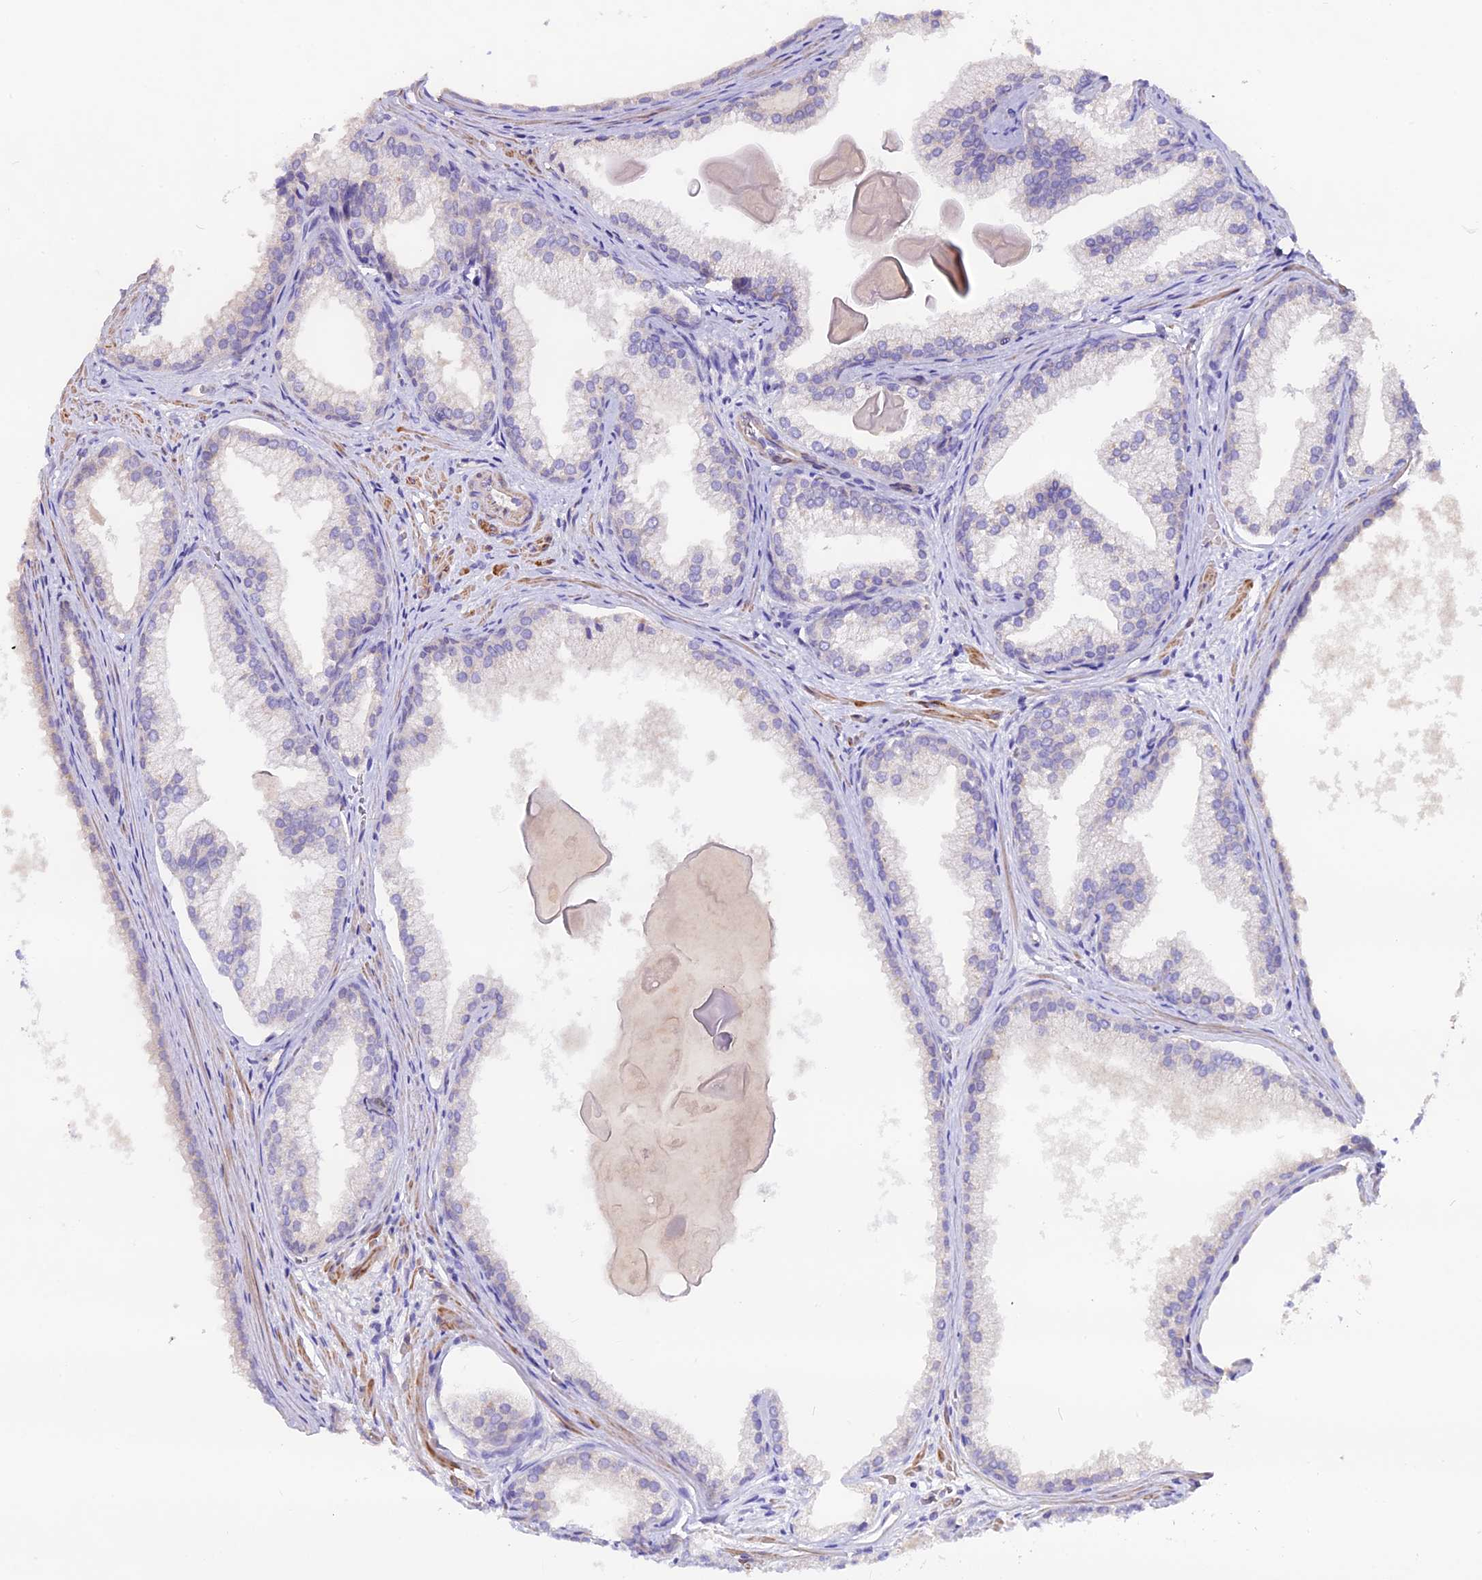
{"staining": {"intensity": "negative", "quantity": "none", "location": "none"}, "tissue": "prostate cancer", "cell_type": "Tumor cells", "image_type": "cancer", "snomed": [{"axis": "morphology", "description": "Adenocarcinoma, Low grade"}, {"axis": "topography", "description": "Prostate"}], "caption": "Immunohistochemistry (IHC) micrograph of human prostate adenocarcinoma (low-grade) stained for a protein (brown), which demonstrates no staining in tumor cells.", "gene": "ANO3", "patient": {"sex": "male", "age": 54}}